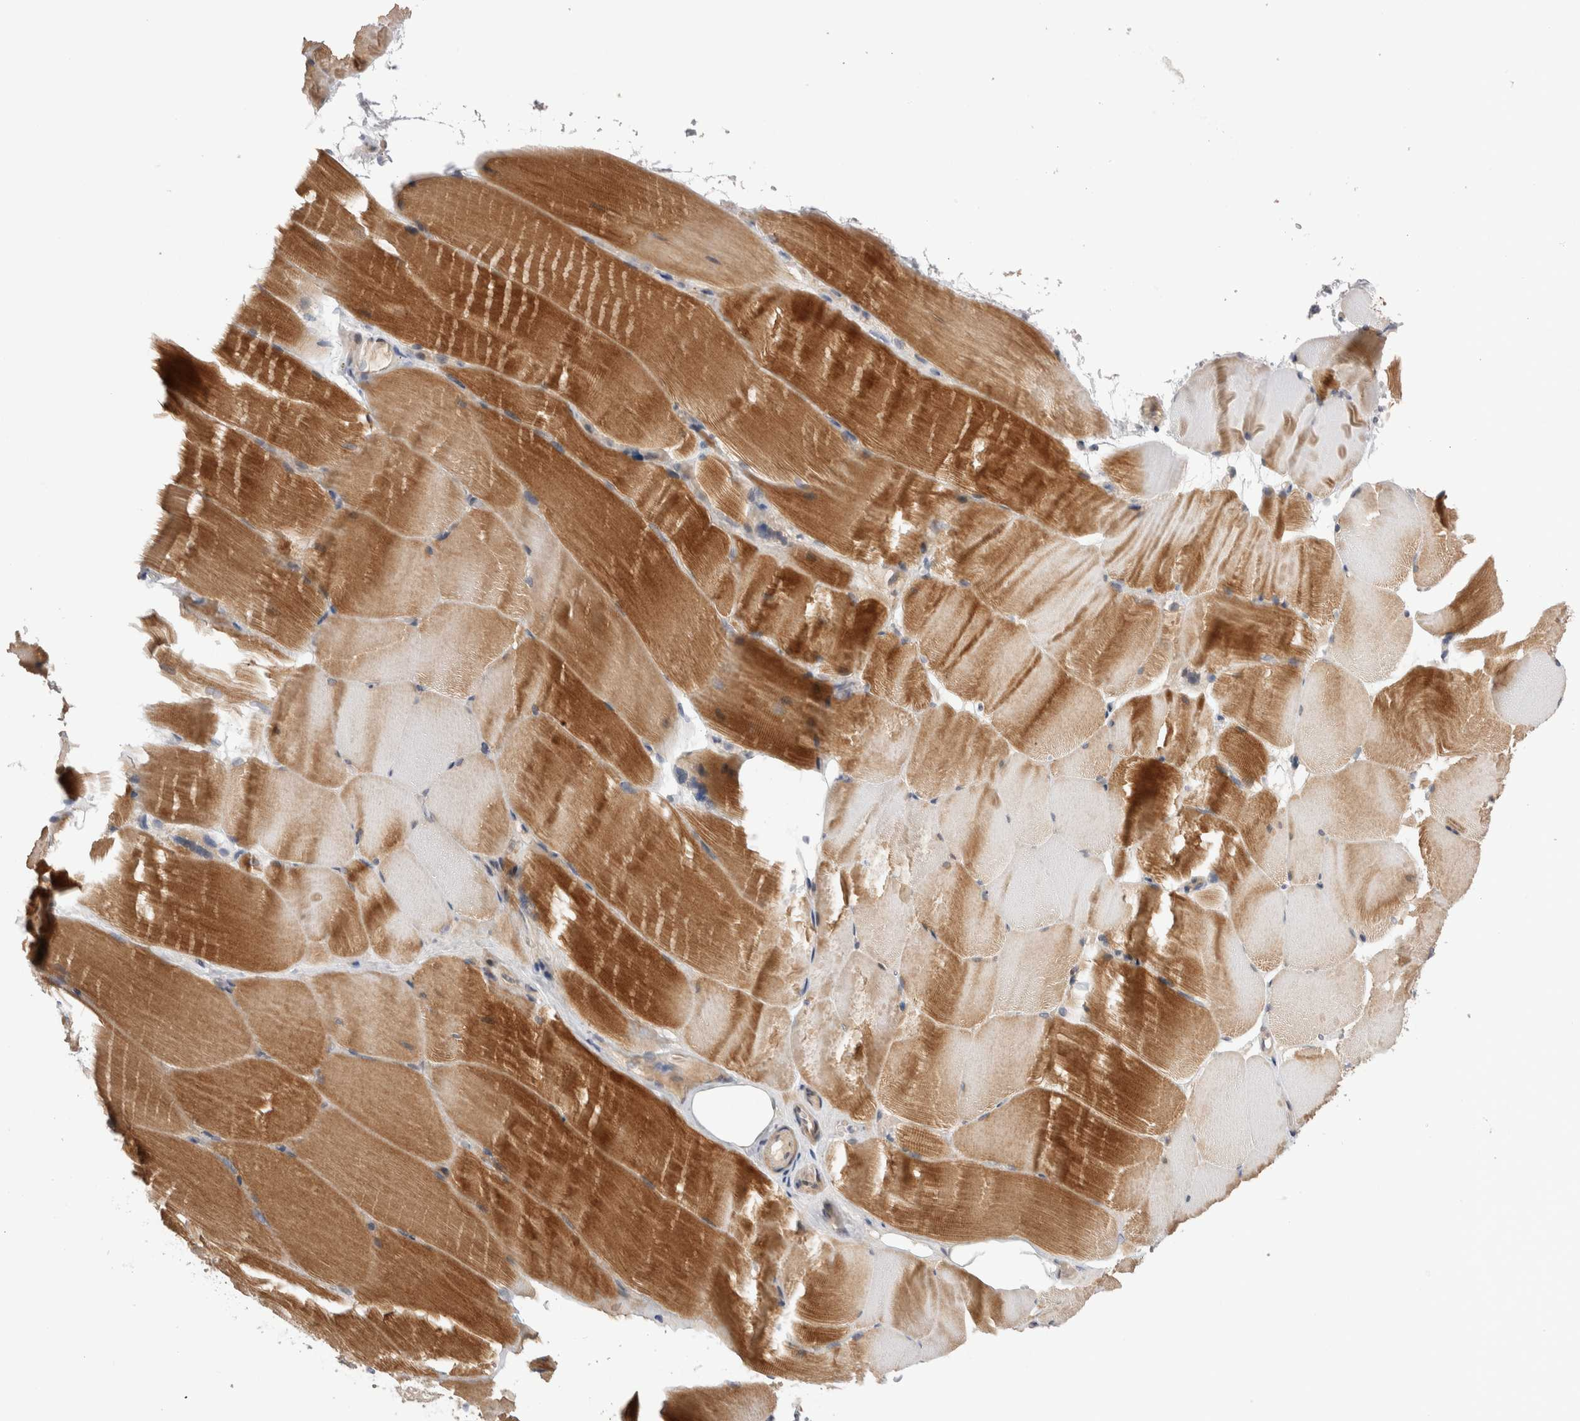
{"staining": {"intensity": "moderate", "quantity": "25%-75%", "location": "cytoplasmic/membranous"}, "tissue": "skeletal muscle", "cell_type": "Myocytes", "image_type": "normal", "snomed": [{"axis": "morphology", "description": "Normal tissue, NOS"}, {"axis": "topography", "description": "Skeletal muscle"}, {"axis": "topography", "description": "Parathyroid gland"}], "caption": "Brown immunohistochemical staining in normal human skeletal muscle exhibits moderate cytoplasmic/membranous positivity in approximately 25%-75% of myocytes.", "gene": "CRYBG1", "patient": {"sex": "female", "age": 37}}